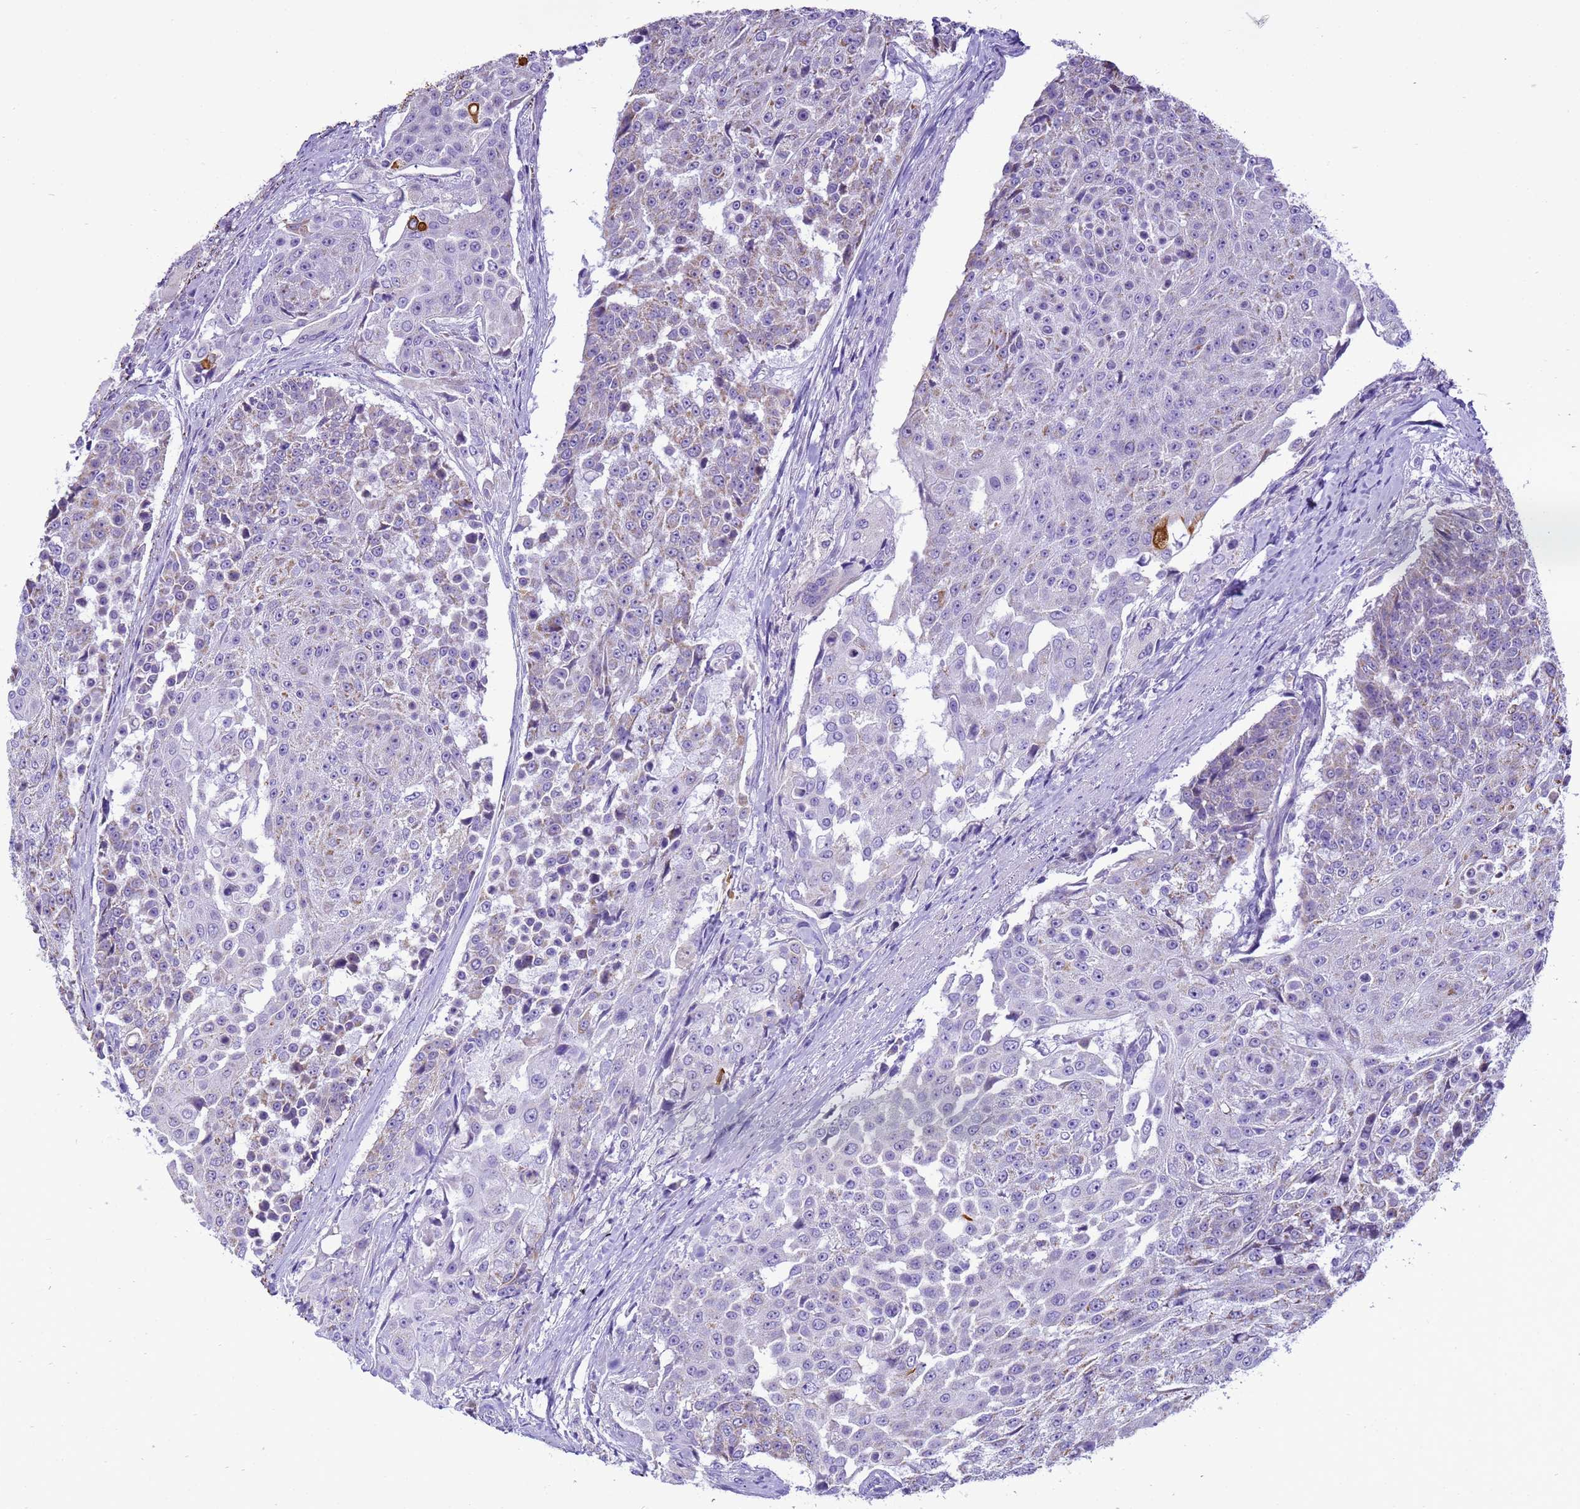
{"staining": {"intensity": "negative", "quantity": "none", "location": "none"}, "tissue": "urothelial cancer", "cell_type": "Tumor cells", "image_type": "cancer", "snomed": [{"axis": "morphology", "description": "Urothelial carcinoma, High grade"}, {"axis": "topography", "description": "Urinary bladder"}], "caption": "Image shows no protein staining in tumor cells of high-grade urothelial carcinoma tissue.", "gene": "PIEZO2", "patient": {"sex": "female", "age": 63}}